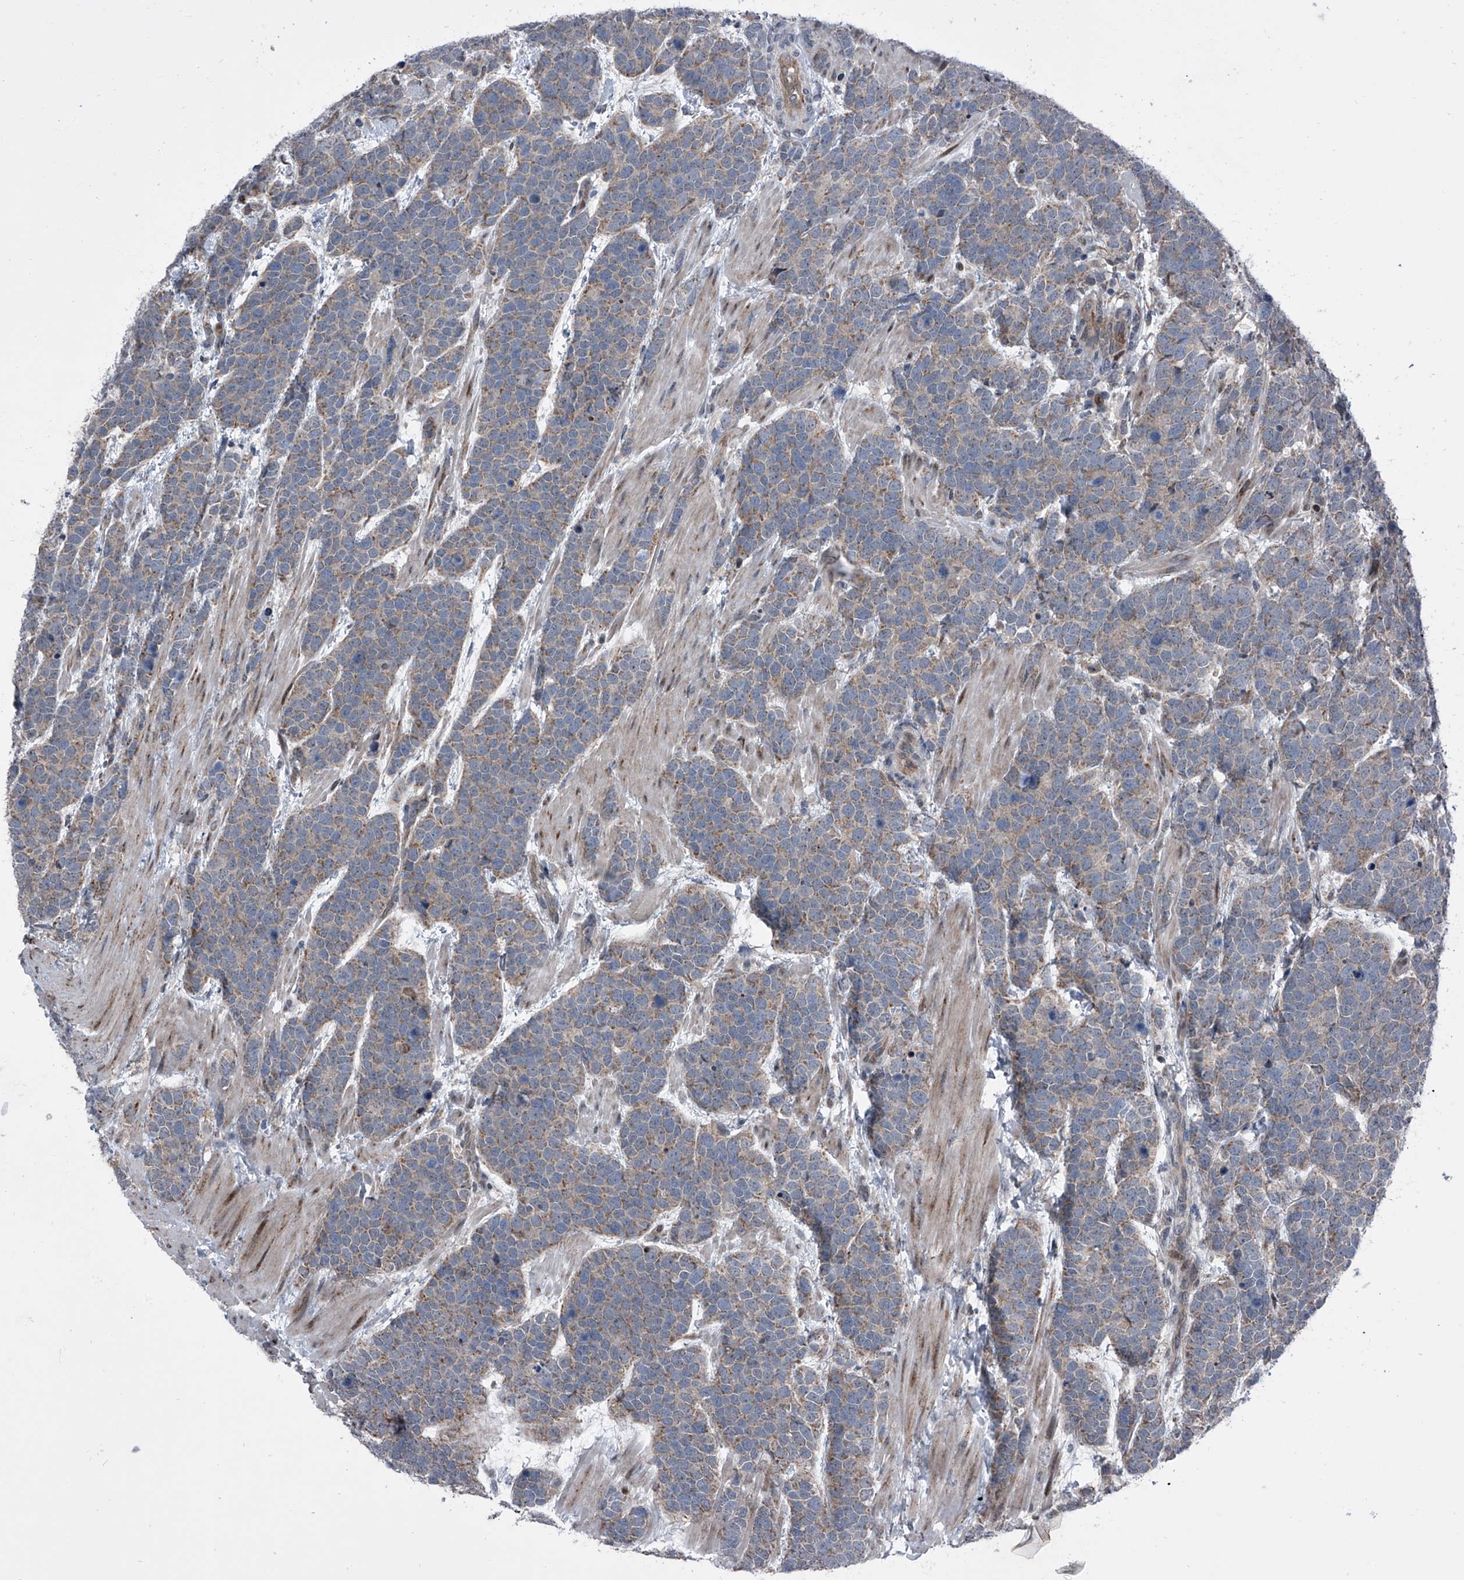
{"staining": {"intensity": "weak", "quantity": "25%-75%", "location": "cytoplasmic/membranous"}, "tissue": "urothelial cancer", "cell_type": "Tumor cells", "image_type": "cancer", "snomed": [{"axis": "morphology", "description": "Urothelial carcinoma, High grade"}, {"axis": "topography", "description": "Urinary bladder"}], "caption": "A micrograph of human urothelial cancer stained for a protein demonstrates weak cytoplasmic/membranous brown staining in tumor cells.", "gene": "ELK4", "patient": {"sex": "female", "age": 82}}